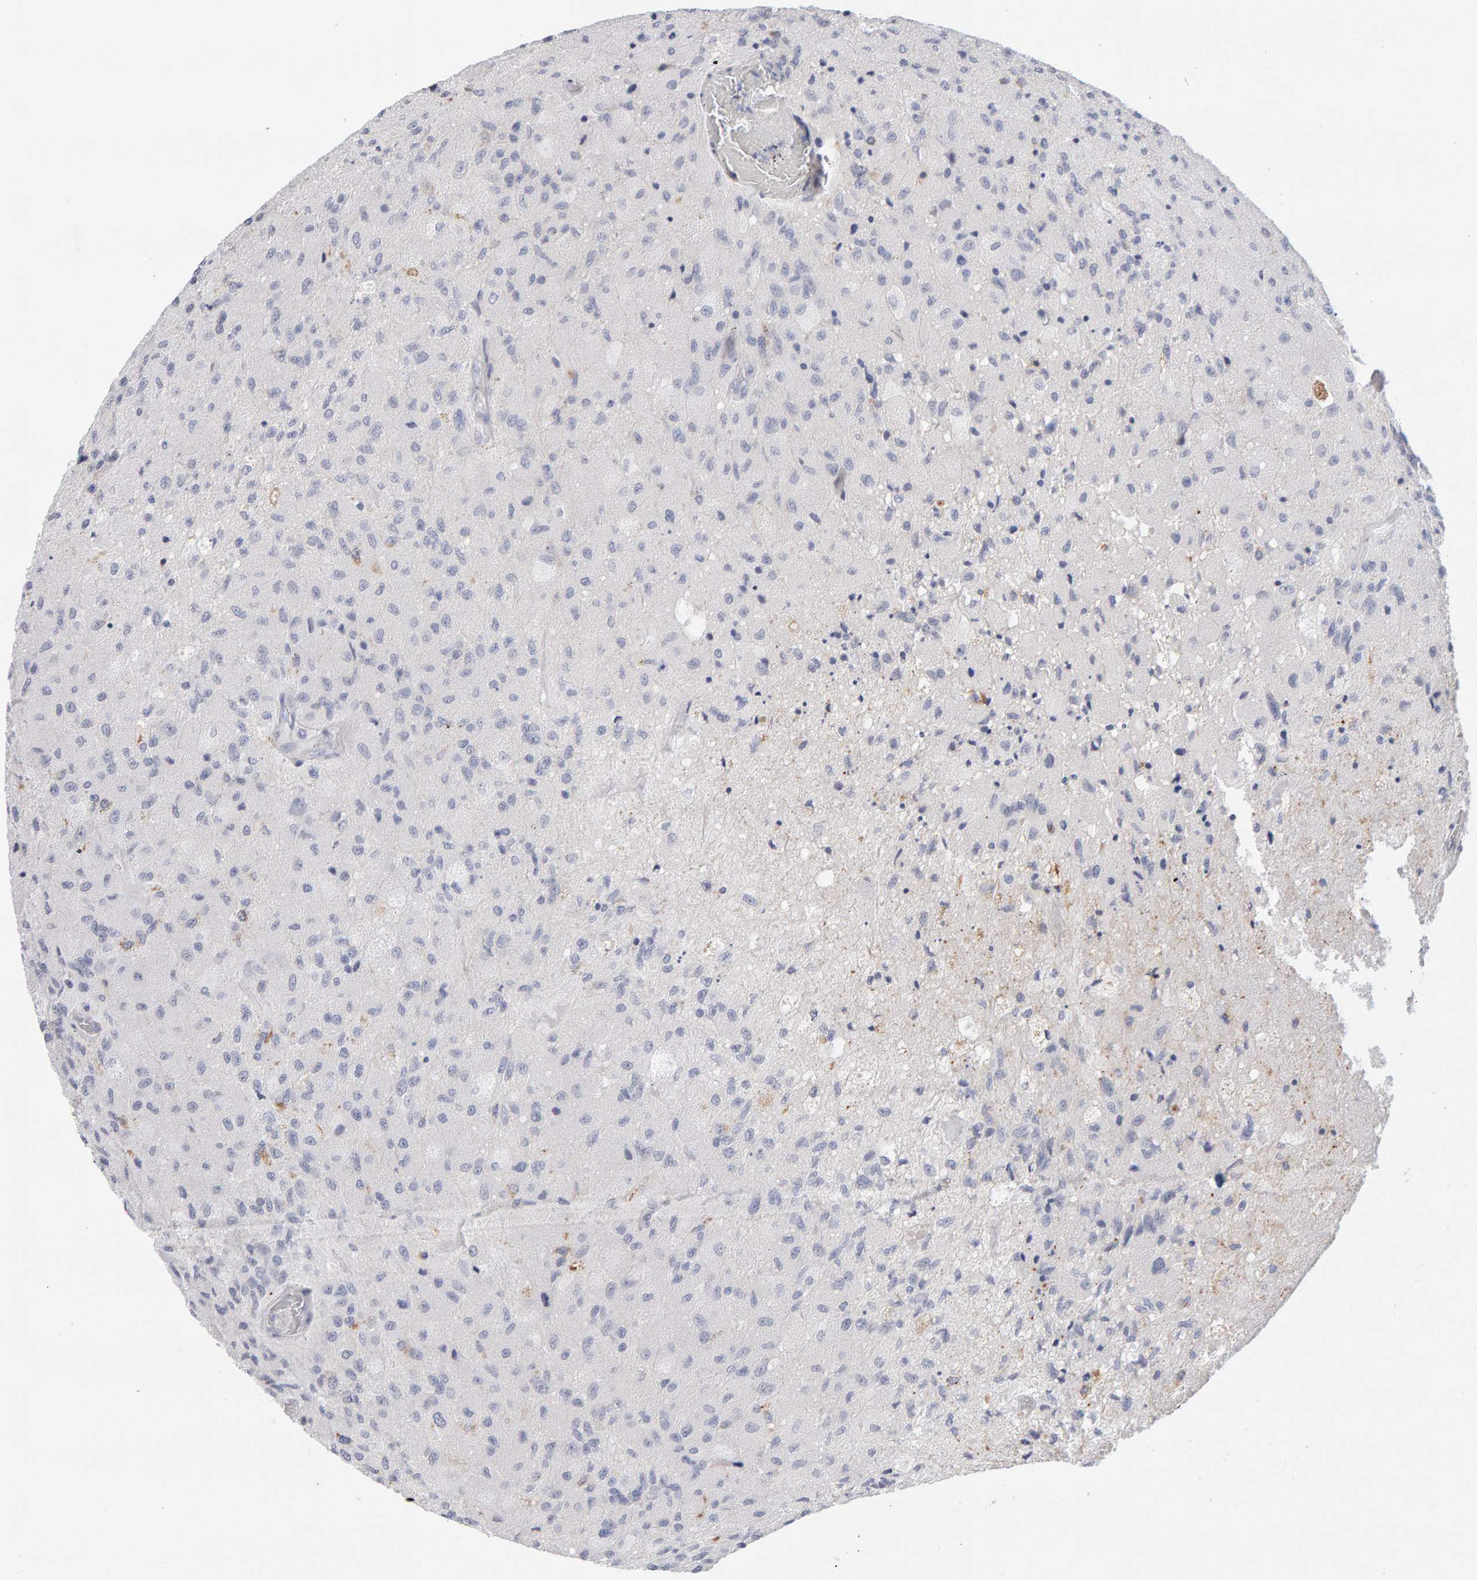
{"staining": {"intensity": "negative", "quantity": "none", "location": "none"}, "tissue": "glioma", "cell_type": "Tumor cells", "image_type": "cancer", "snomed": [{"axis": "morphology", "description": "Normal tissue, NOS"}, {"axis": "morphology", "description": "Glioma, malignant, High grade"}, {"axis": "topography", "description": "Cerebral cortex"}], "caption": "DAB (3,3'-diaminobenzidine) immunohistochemical staining of human glioma reveals no significant expression in tumor cells.", "gene": "METRNL", "patient": {"sex": "male", "age": 77}}